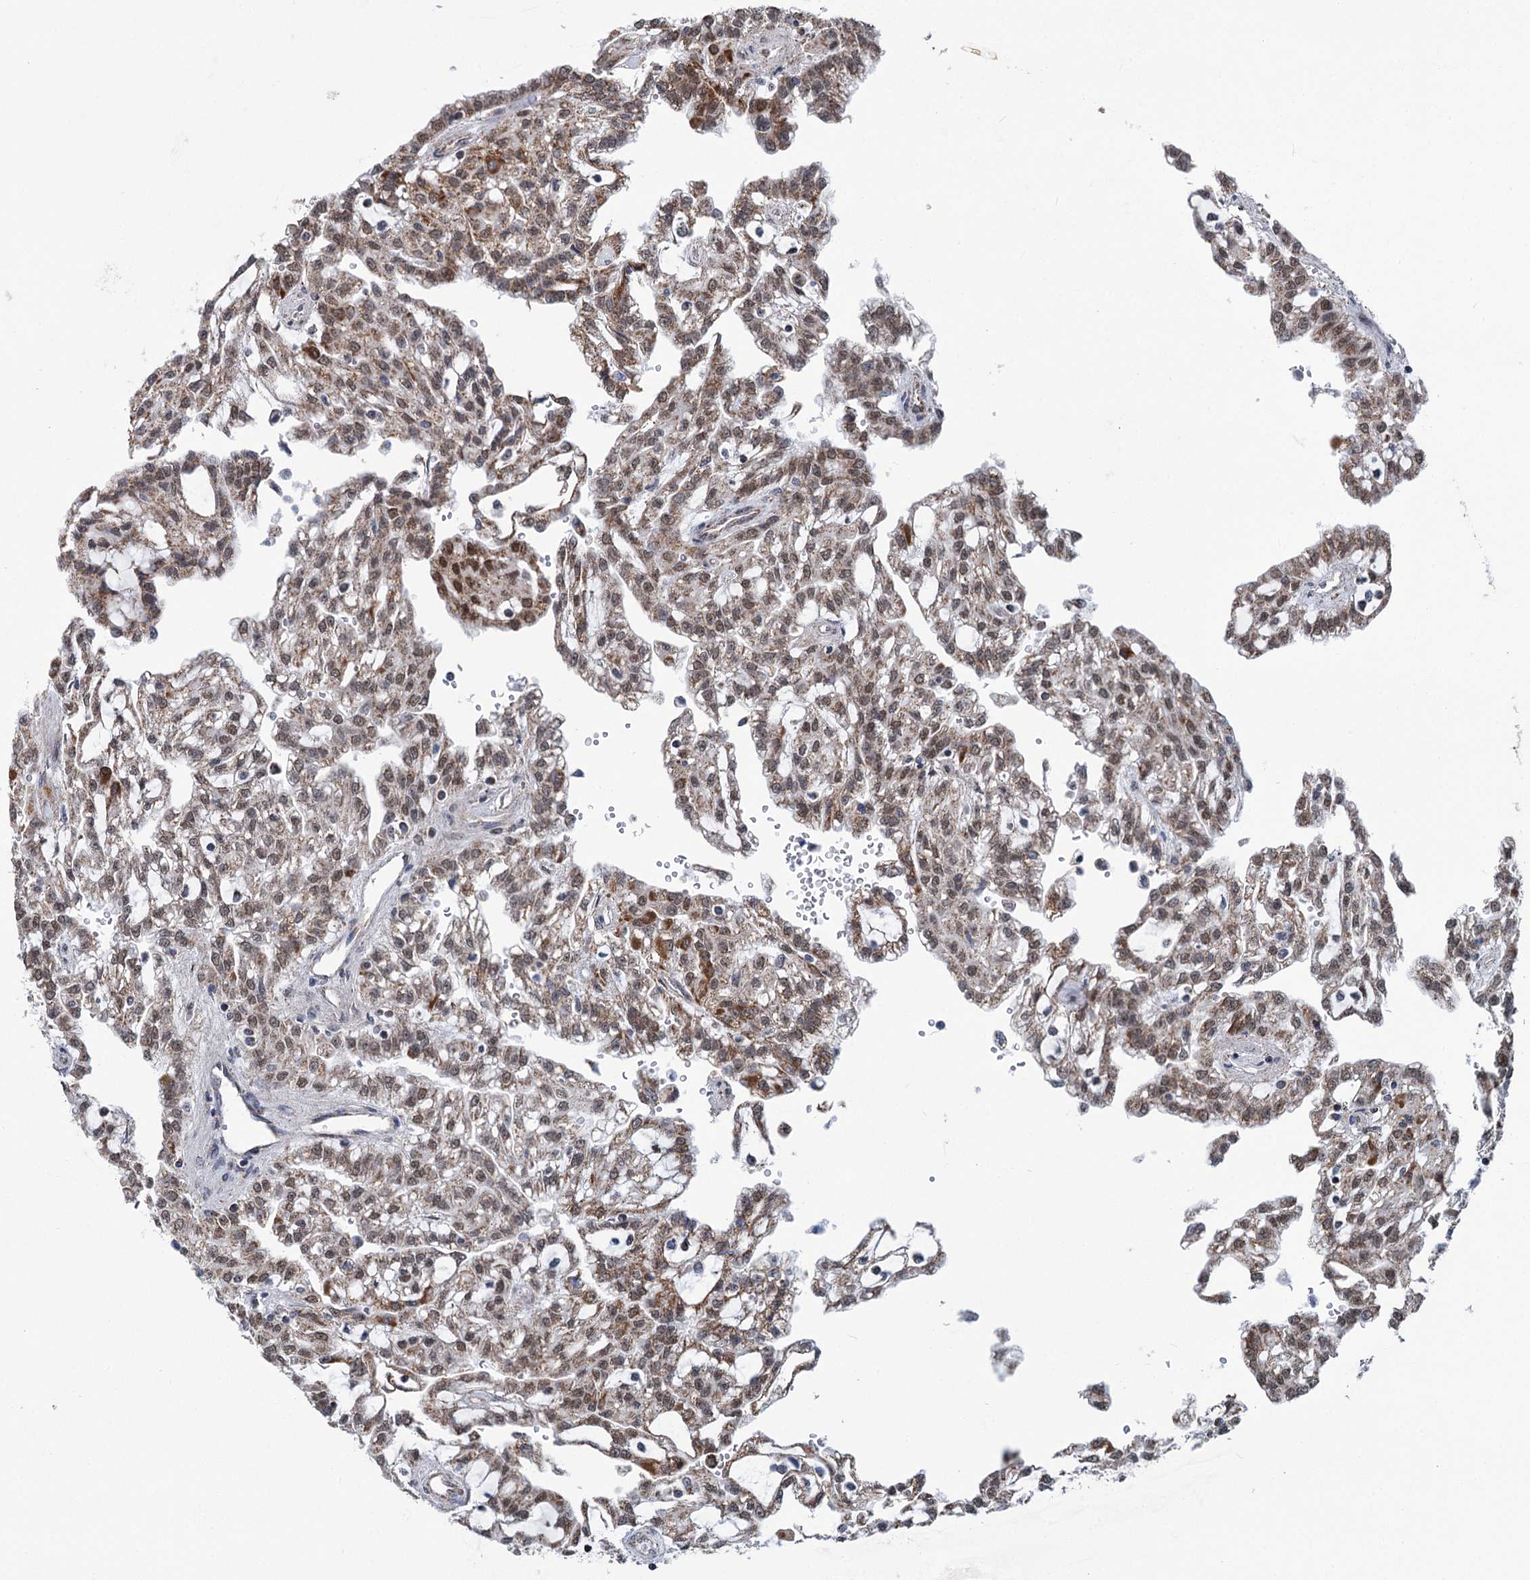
{"staining": {"intensity": "moderate", "quantity": ">75%", "location": "cytoplasmic/membranous,nuclear"}, "tissue": "renal cancer", "cell_type": "Tumor cells", "image_type": "cancer", "snomed": [{"axis": "morphology", "description": "Adenocarcinoma, NOS"}, {"axis": "topography", "description": "Kidney"}], "caption": "About >75% of tumor cells in human renal cancer (adenocarcinoma) show moderate cytoplasmic/membranous and nuclear protein staining as visualized by brown immunohistochemical staining.", "gene": "MORN3", "patient": {"sex": "male", "age": 63}}